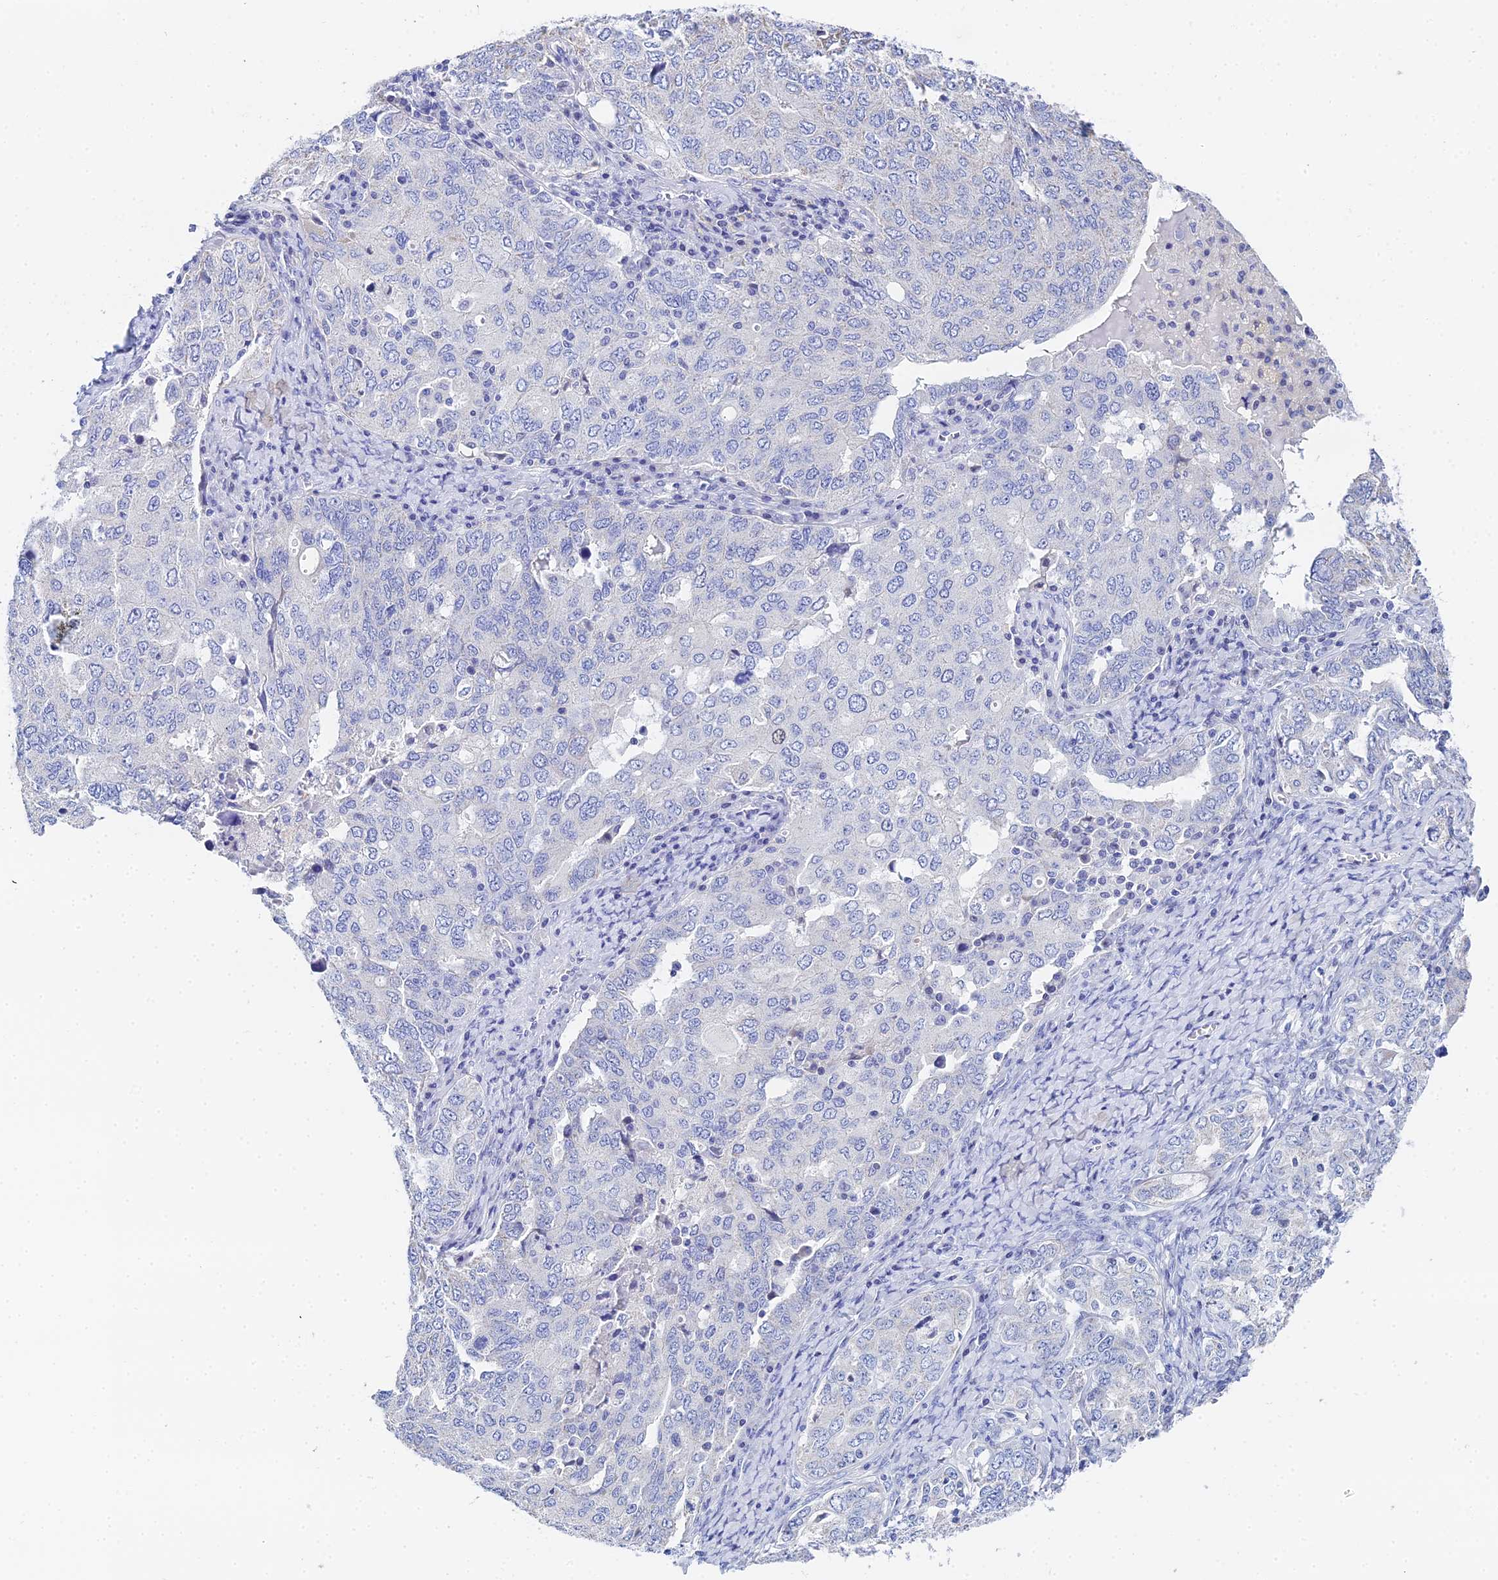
{"staining": {"intensity": "negative", "quantity": "none", "location": "none"}, "tissue": "ovarian cancer", "cell_type": "Tumor cells", "image_type": "cancer", "snomed": [{"axis": "morphology", "description": "Carcinoma, endometroid"}, {"axis": "topography", "description": "Ovary"}], "caption": "Image shows no significant protein positivity in tumor cells of ovarian endometroid carcinoma.", "gene": "OCM", "patient": {"sex": "female", "age": 62}}